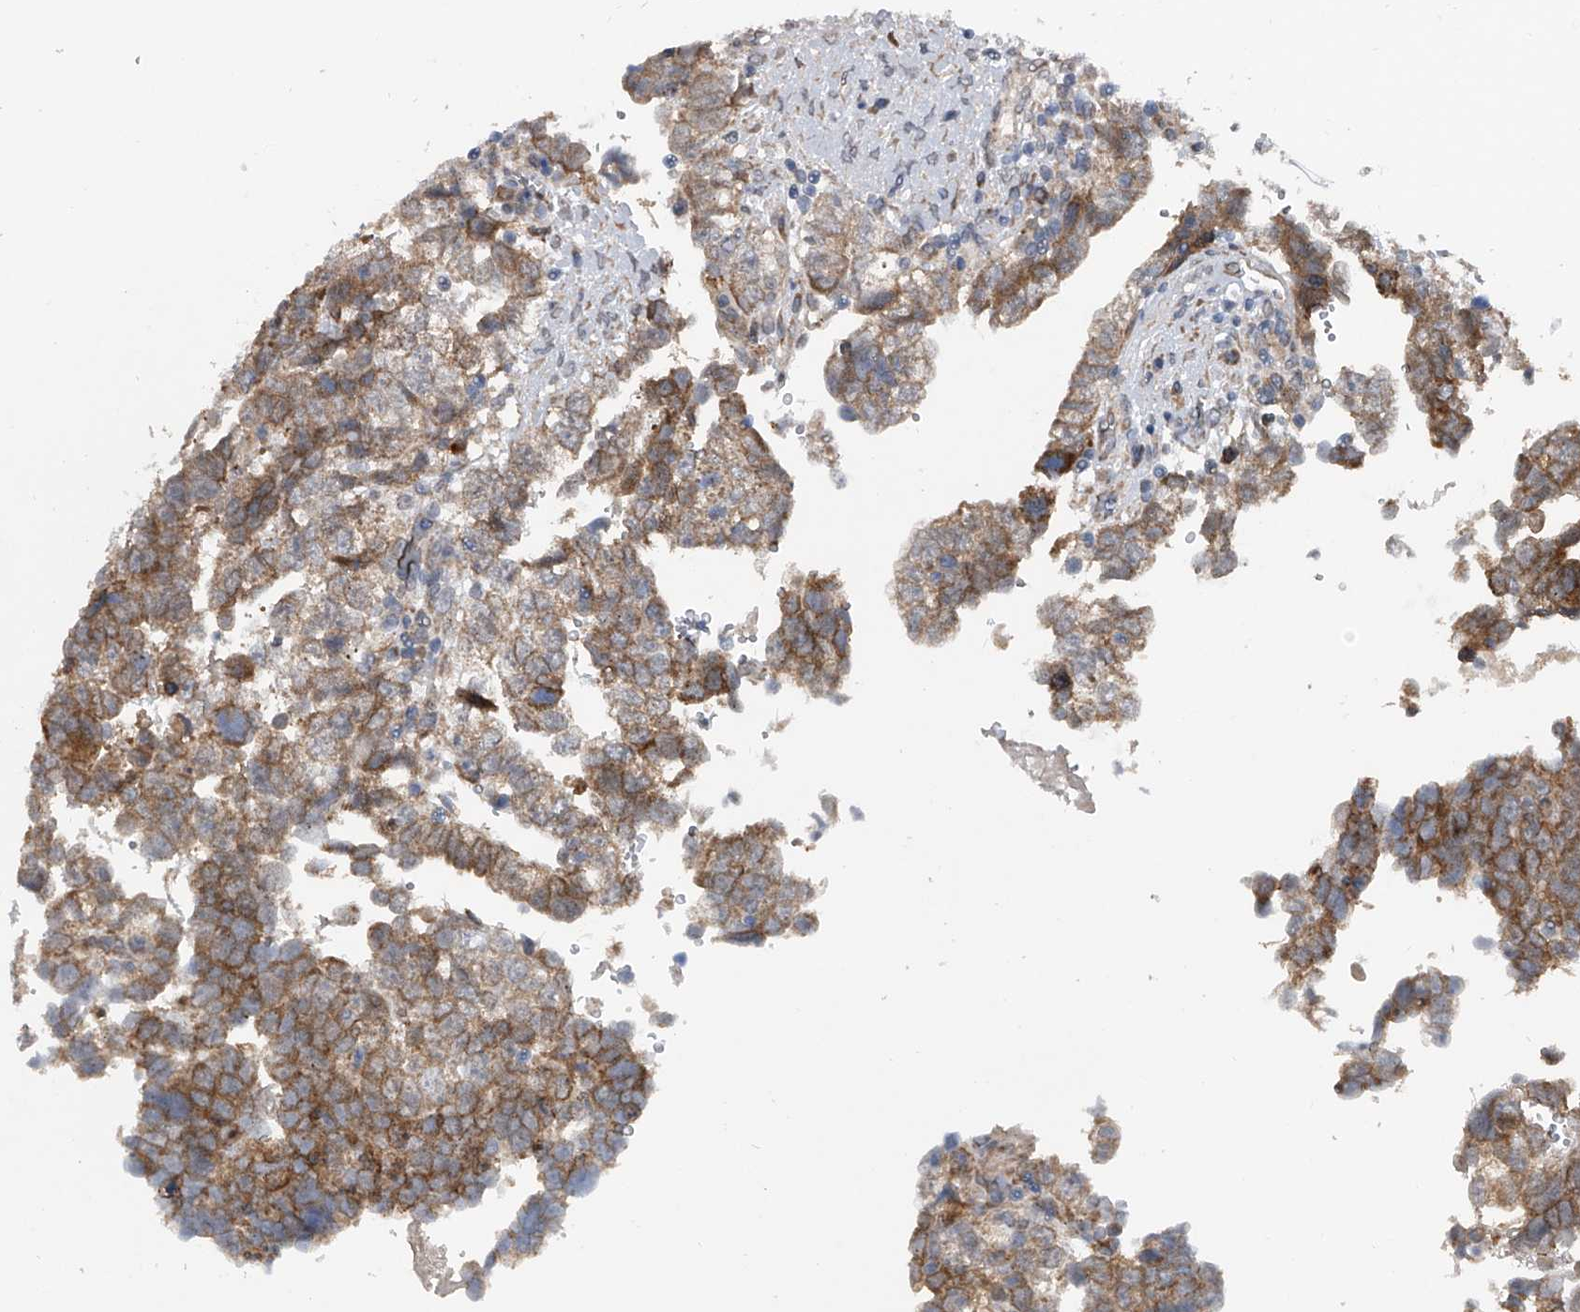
{"staining": {"intensity": "moderate", "quantity": "<25%", "location": "cytoplasmic/membranous"}, "tissue": "testis cancer", "cell_type": "Tumor cells", "image_type": "cancer", "snomed": [{"axis": "morphology", "description": "Carcinoma, Embryonal, NOS"}, {"axis": "topography", "description": "Testis"}], "caption": "An image of testis cancer (embryonal carcinoma) stained for a protein shows moderate cytoplasmic/membranous brown staining in tumor cells.", "gene": "GEMIN8", "patient": {"sex": "male", "age": 37}}